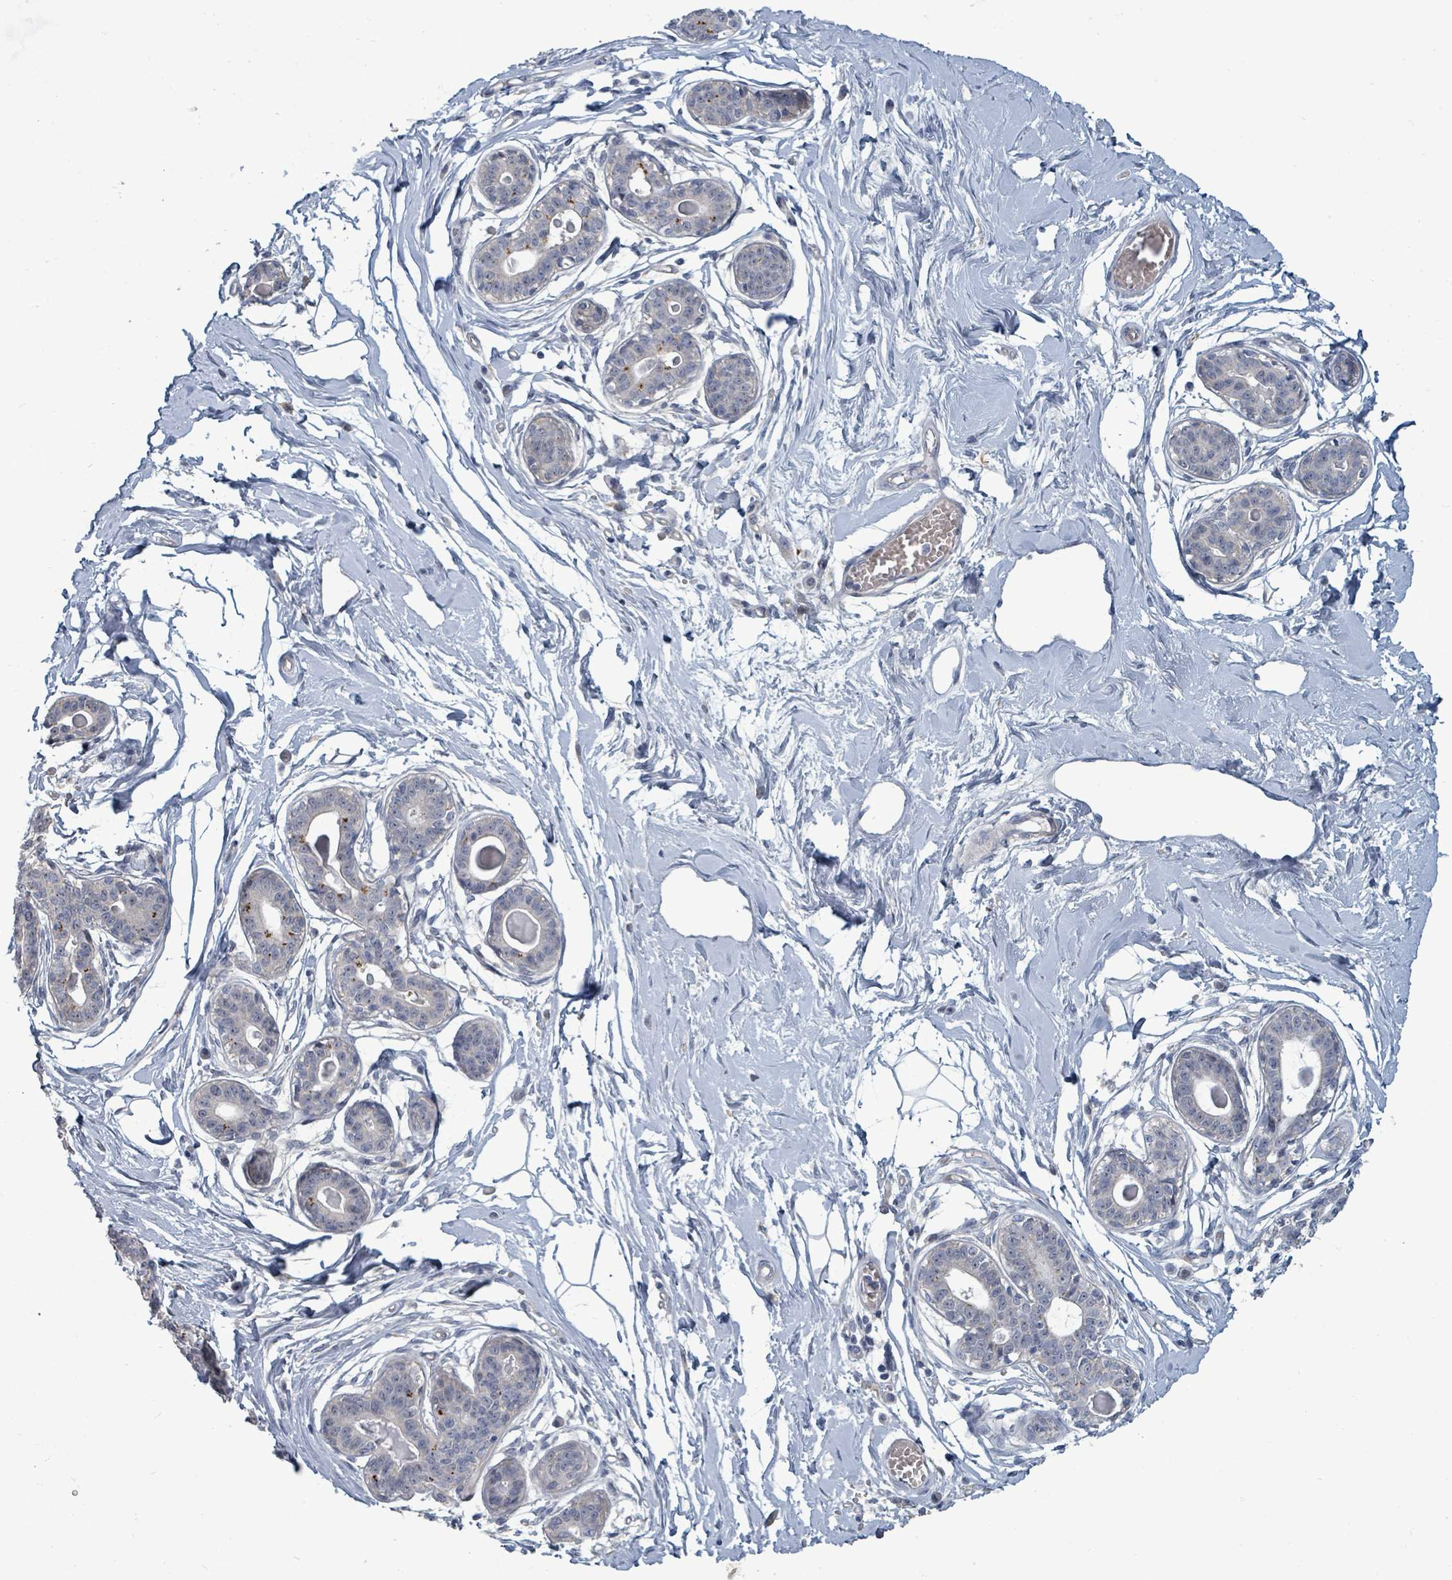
{"staining": {"intensity": "negative", "quantity": "none", "location": "none"}, "tissue": "breast", "cell_type": "Adipocytes", "image_type": "normal", "snomed": [{"axis": "morphology", "description": "Normal tissue, NOS"}, {"axis": "topography", "description": "Breast"}], "caption": "Benign breast was stained to show a protein in brown. There is no significant positivity in adipocytes. (DAB (3,3'-diaminobenzidine) immunohistochemistry, high magnification).", "gene": "TRDMT1", "patient": {"sex": "female", "age": 45}}